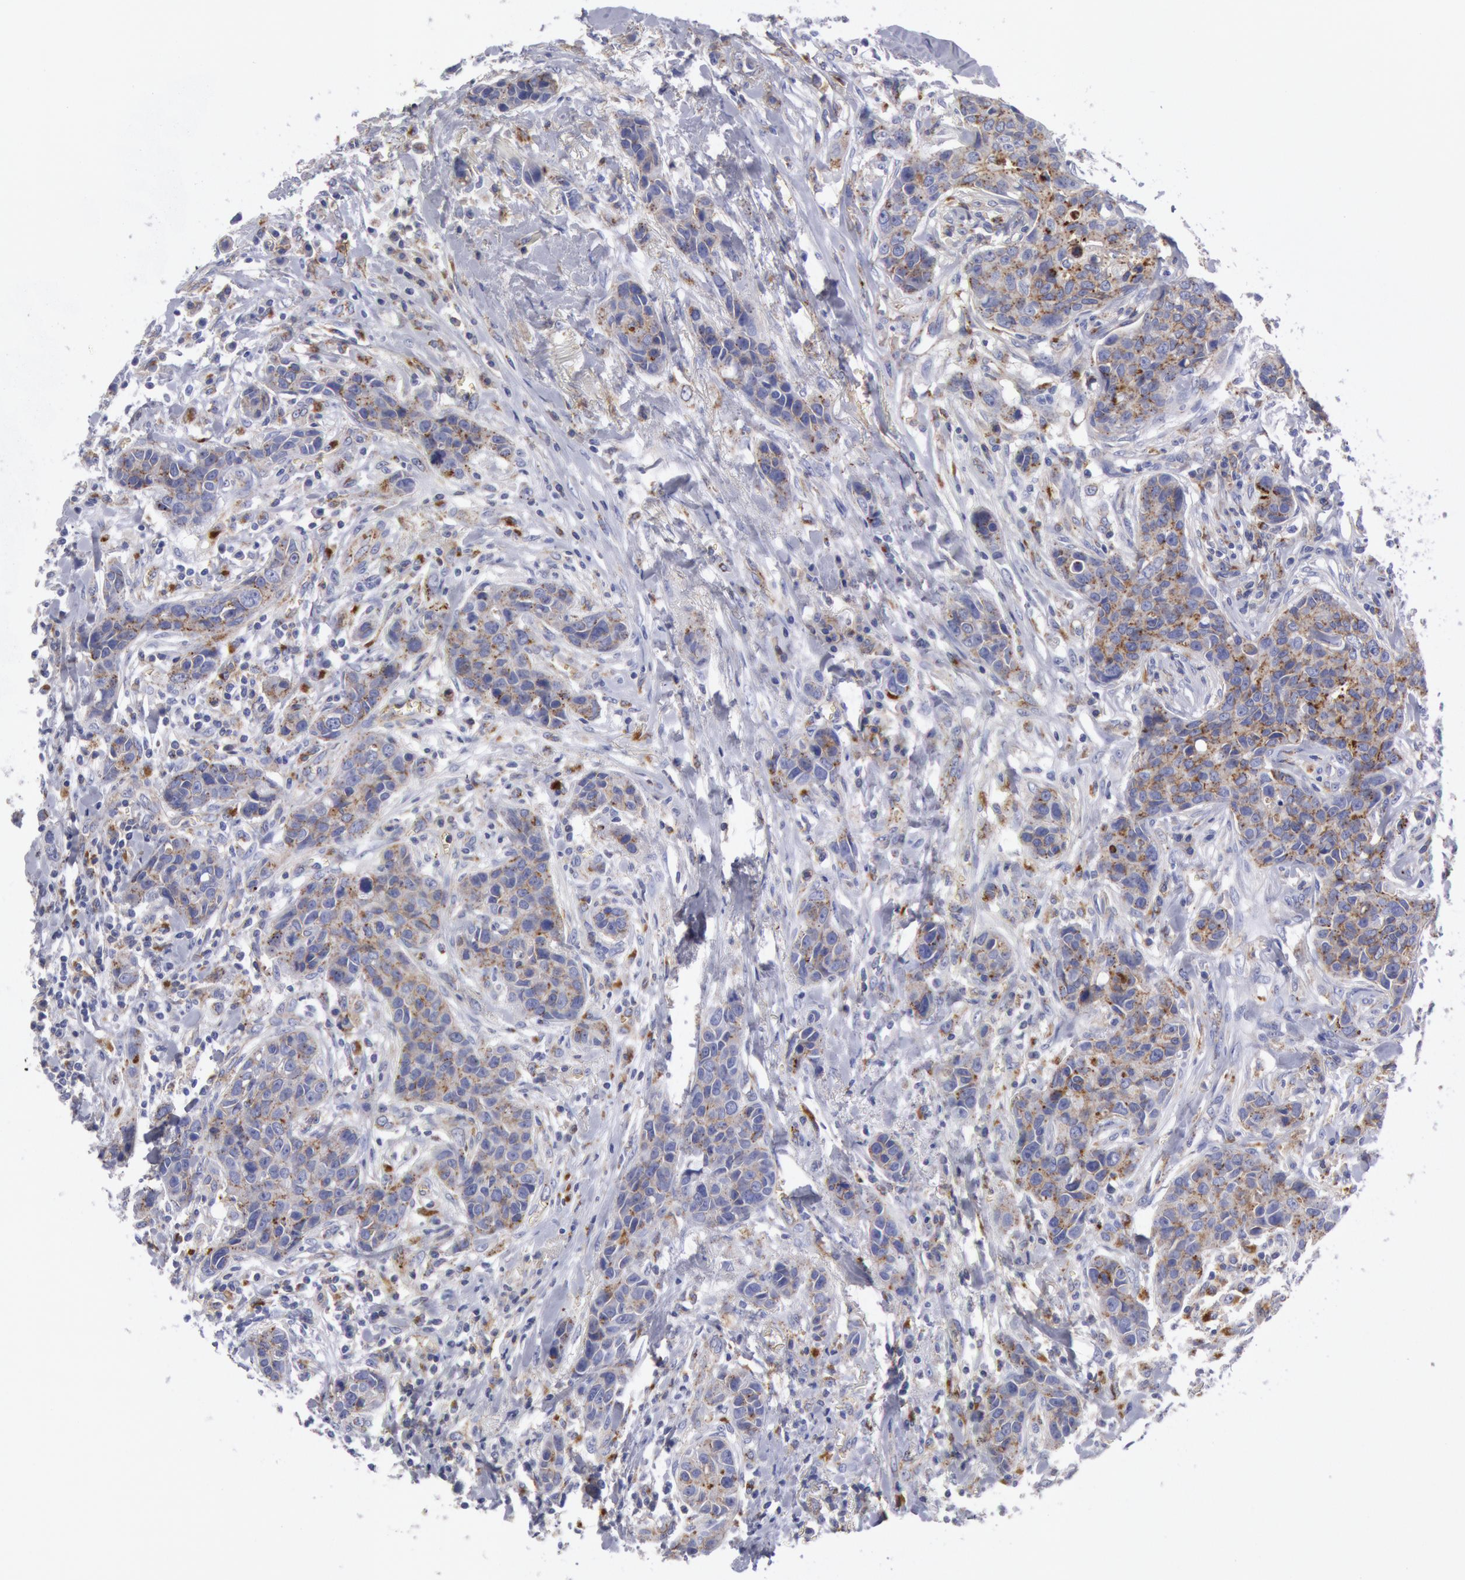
{"staining": {"intensity": "negative", "quantity": "none", "location": "none"}, "tissue": "breast cancer", "cell_type": "Tumor cells", "image_type": "cancer", "snomed": [{"axis": "morphology", "description": "Duct carcinoma"}, {"axis": "topography", "description": "Breast"}], "caption": "Immunohistochemistry of human breast invasive ductal carcinoma displays no positivity in tumor cells.", "gene": "FLOT1", "patient": {"sex": "female", "age": 91}}